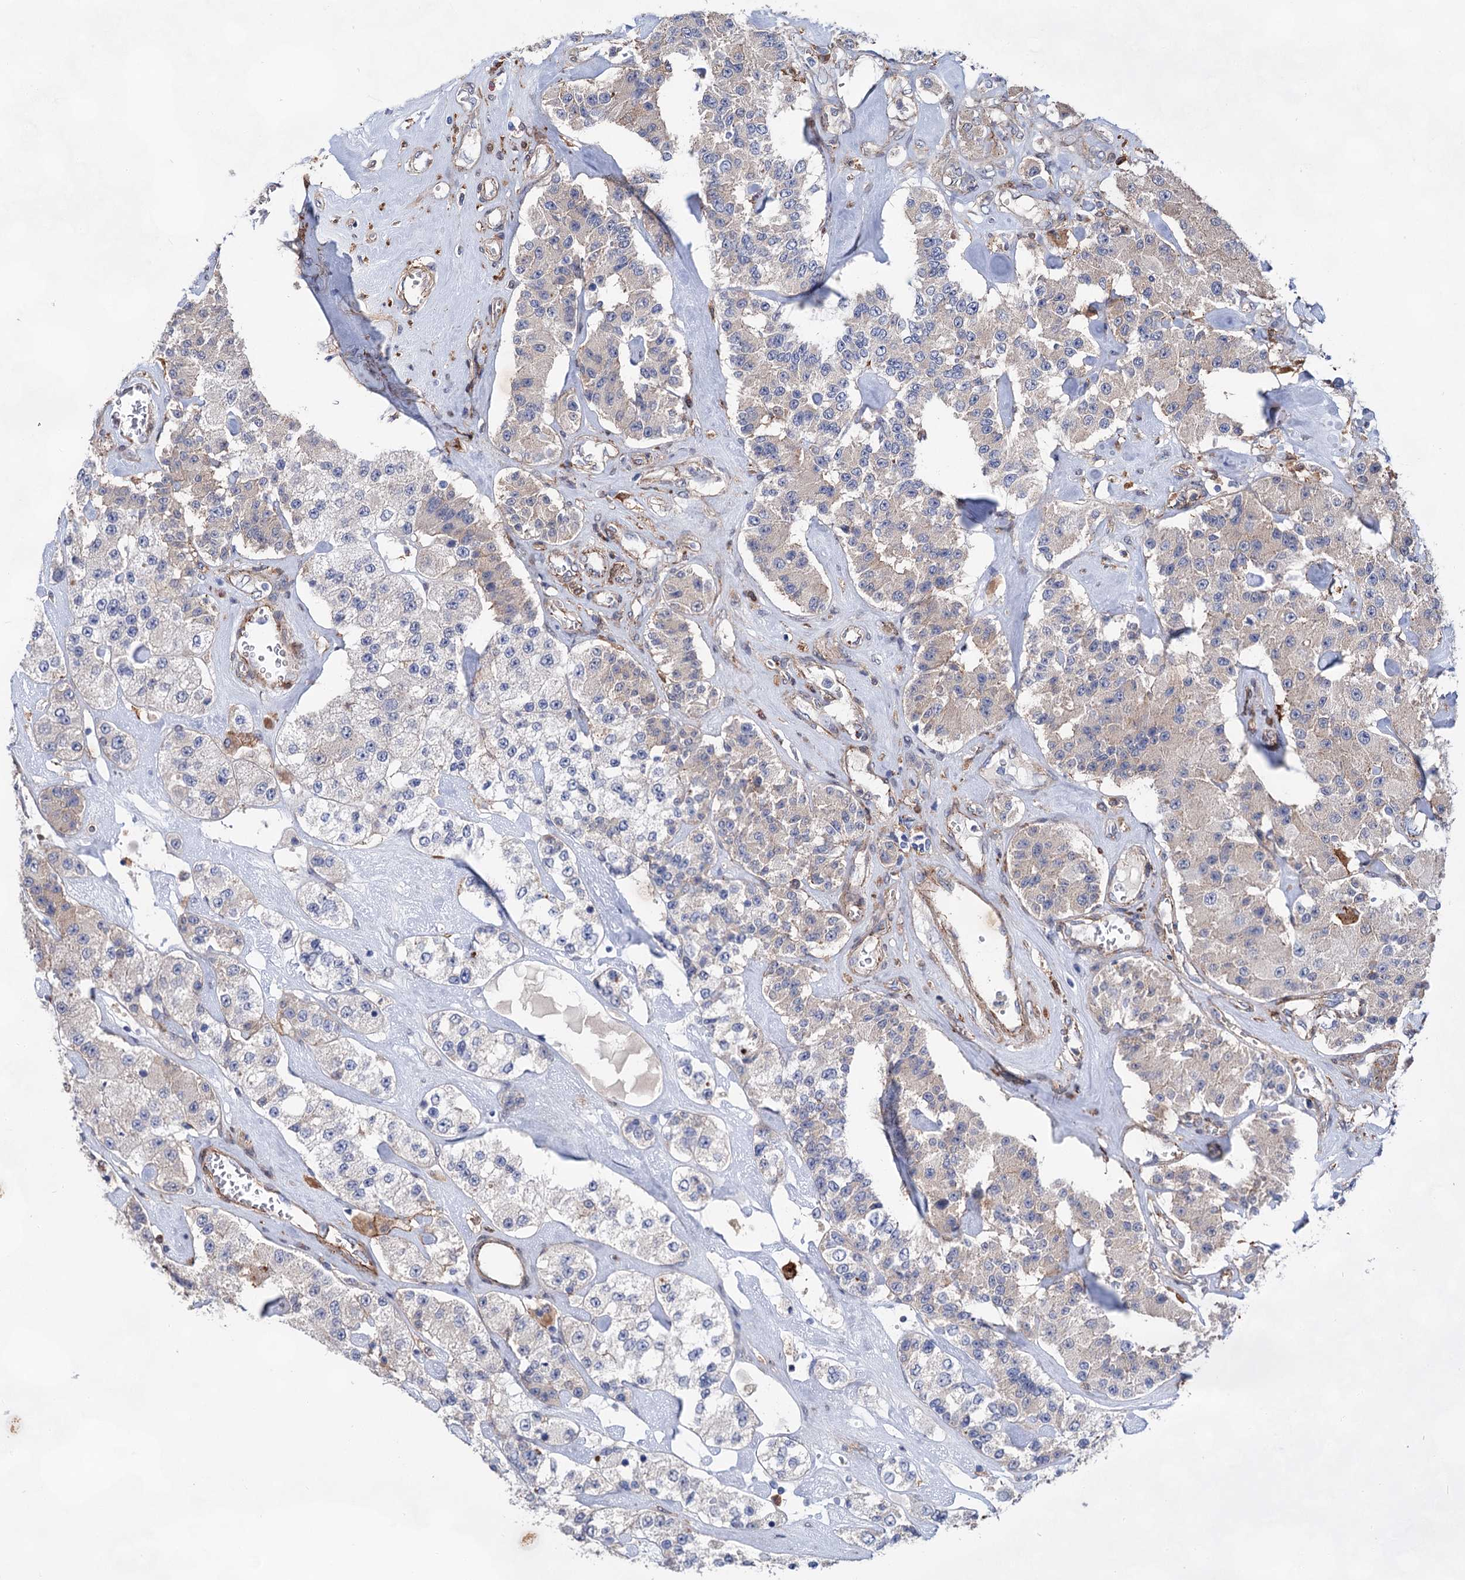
{"staining": {"intensity": "negative", "quantity": "none", "location": "none"}, "tissue": "carcinoid", "cell_type": "Tumor cells", "image_type": "cancer", "snomed": [{"axis": "morphology", "description": "Carcinoid, malignant, NOS"}, {"axis": "topography", "description": "Pancreas"}], "caption": "IHC image of carcinoid stained for a protein (brown), which reveals no expression in tumor cells.", "gene": "TMTC3", "patient": {"sex": "male", "age": 41}}